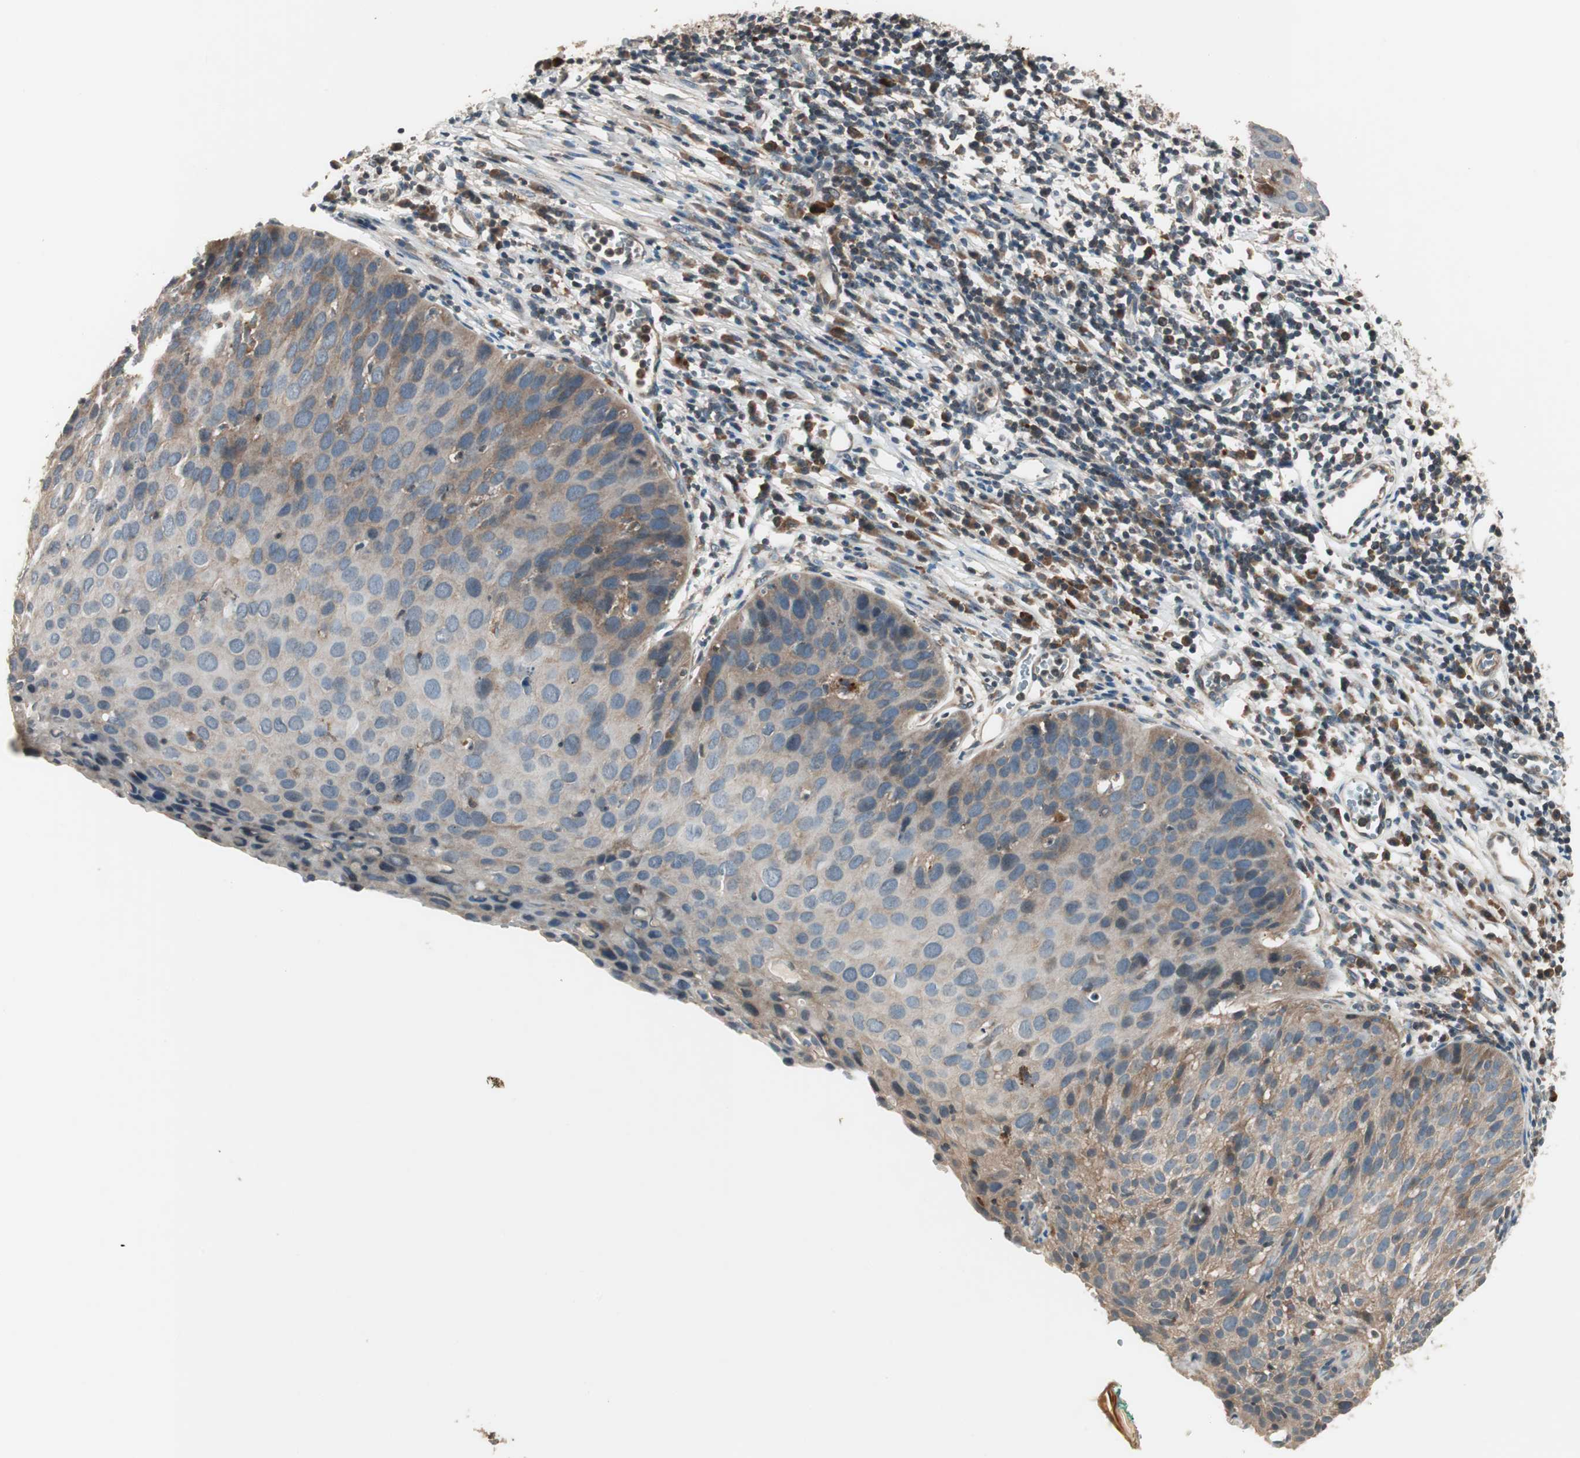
{"staining": {"intensity": "weak", "quantity": "<25%", "location": "cytoplasmic/membranous"}, "tissue": "cervical cancer", "cell_type": "Tumor cells", "image_type": "cancer", "snomed": [{"axis": "morphology", "description": "Squamous cell carcinoma, NOS"}, {"axis": "topography", "description": "Cervix"}], "caption": "A high-resolution micrograph shows immunohistochemistry staining of cervical cancer, which reveals no significant expression in tumor cells.", "gene": "SFRP1", "patient": {"sex": "female", "age": 38}}